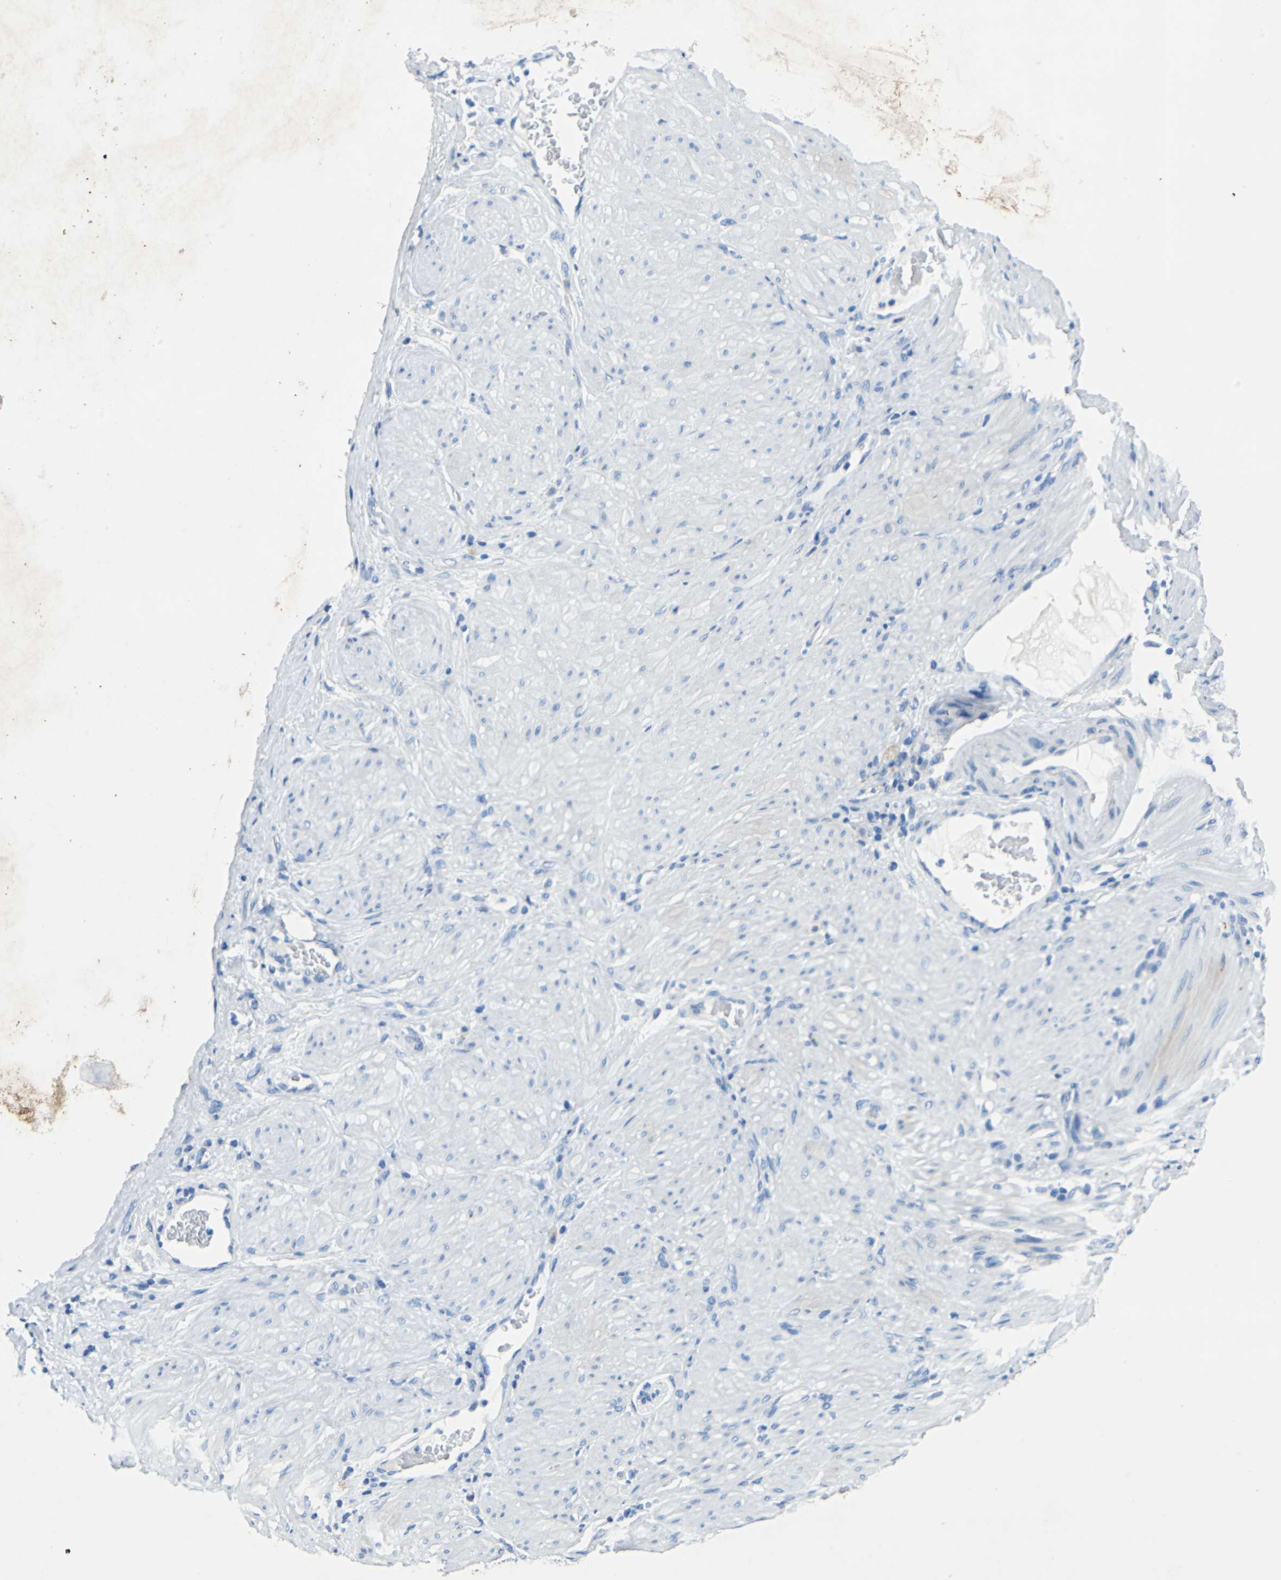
{"staining": {"intensity": "negative", "quantity": "none", "location": "none"}, "tissue": "stomach cancer", "cell_type": "Tumor cells", "image_type": "cancer", "snomed": [{"axis": "morphology", "description": "Adenocarcinoma, NOS"}, {"axis": "topography", "description": "Stomach"}], "caption": "Image shows no significant protein staining in tumor cells of stomach cancer.", "gene": "TEX264", "patient": {"sex": "male", "age": 82}}